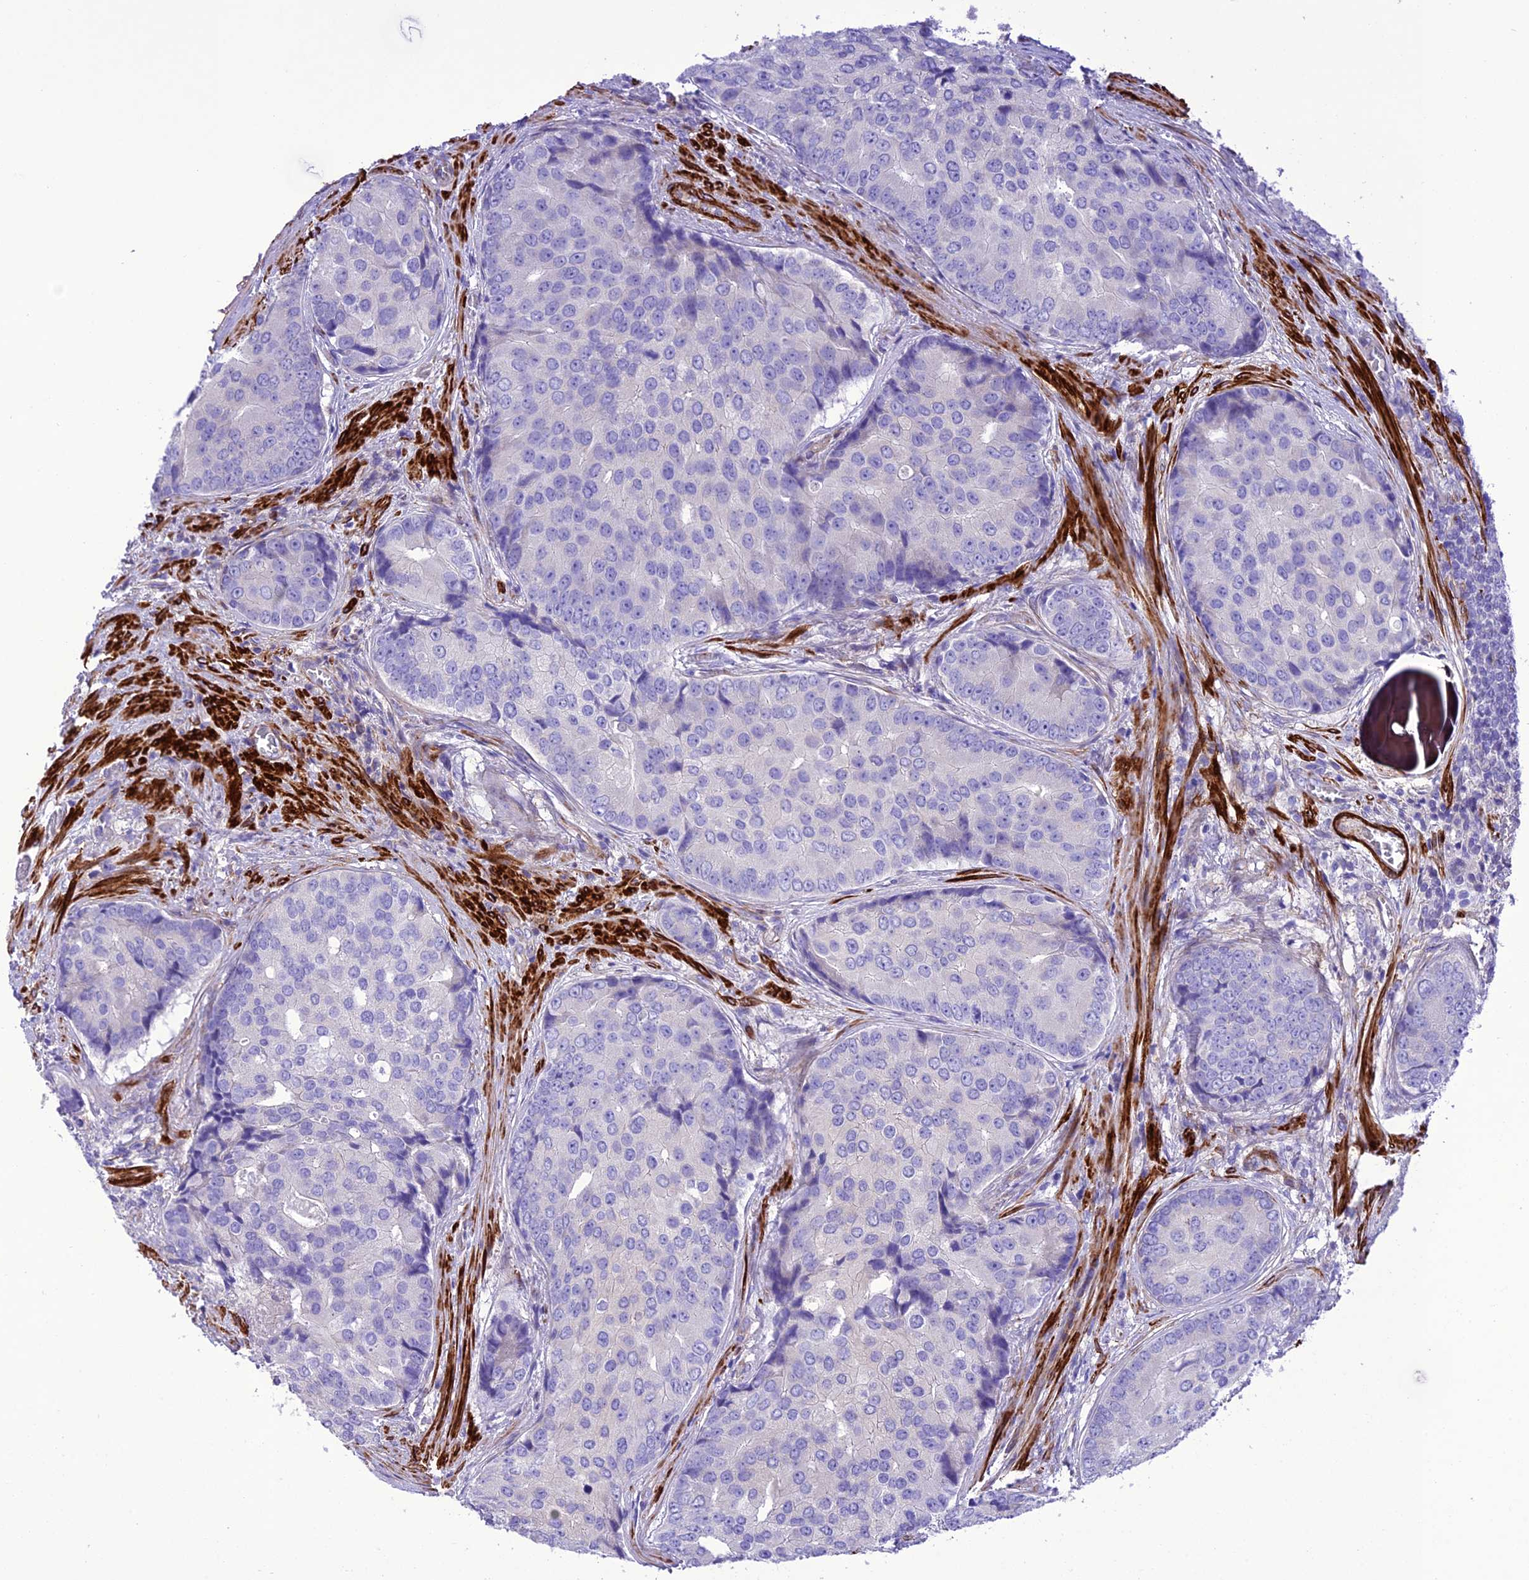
{"staining": {"intensity": "negative", "quantity": "none", "location": "none"}, "tissue": "prostate cancer", "cell_type": "Tumor cells", "image_type": "cancer", "snomed": [{"axis": "morphology", "description": "Adenocarcinoma, High grade"}, {"axis": "topography", "description": "Prostate"}], "caption": "A high-resolution micrograph shows IHC staining of high-grade adenocarcinoma (prostate), which reveals no significant positivity in tumor cells.", "gene": "FRA10AC1", "patient": {"sex": "male", "age": 62}}